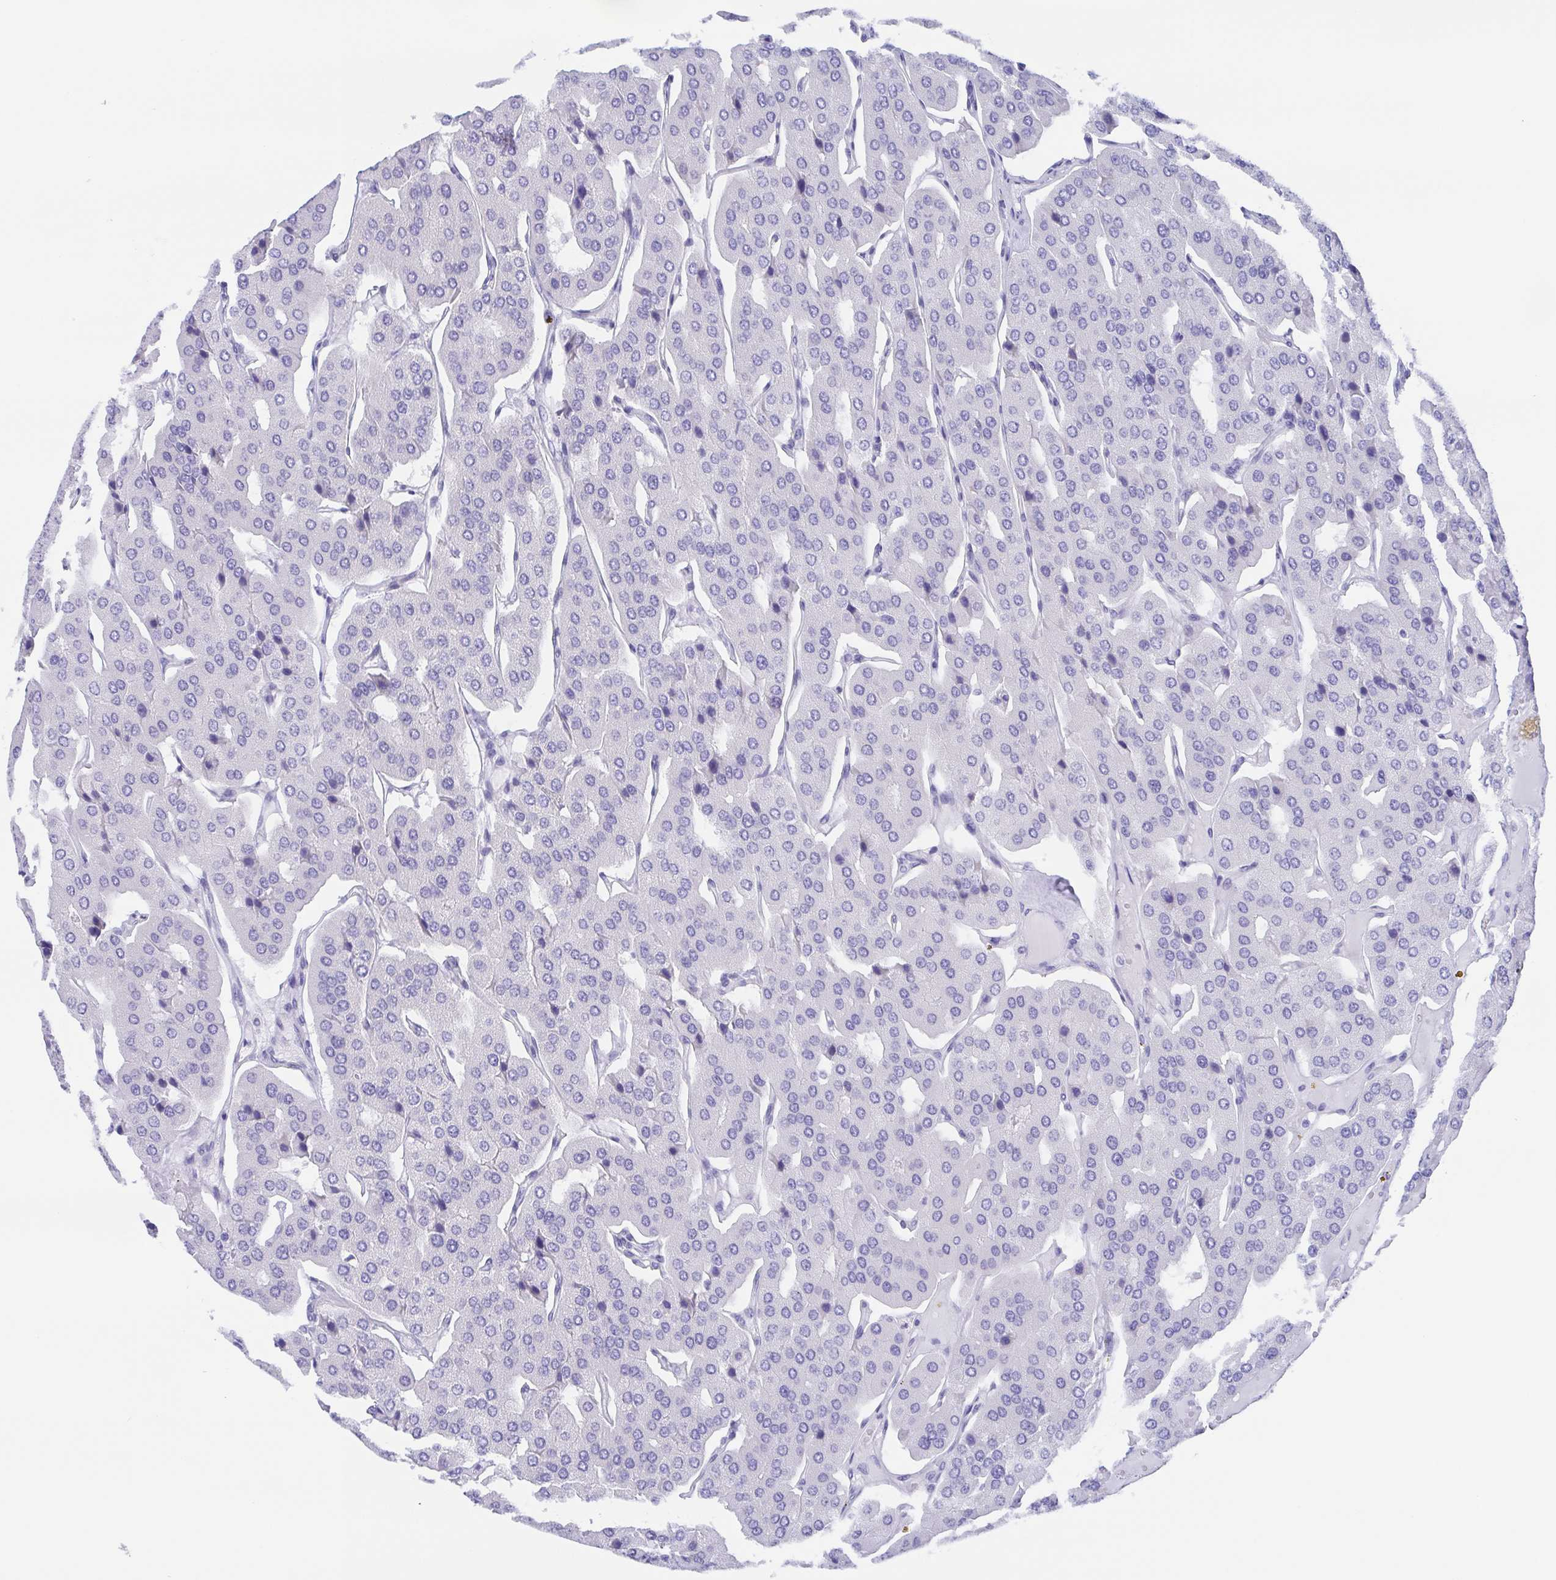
{"staining": {"intensity": "negative", "quantity": "none", "location": "none"}, "tissue": "parathyroid gland", "cell_type": "Glandular cells", "image_type": "normal", "snomed": [{"axis": "morphology", "description": "Normal tissue, NOS"}, {"axis": "morphology", "description": "Adenoma, NOS"}, {"axis": "topography", "description": "Parathyroid gland"}], "caption": "Immunohistochemistry (IHC) photomicrograph of benign parathyroid gland: parathyroid gland stained with DAB (3,3'-diaminobenzidine) reveals no significant protein staining in glandular cells. The staining is performed using DAB (3,3'-diaminobenzidine) brown chromogen with nuclei counter-stained in using hematoxylin.", "gene": "MUCL3", "patient": {"sex": "female", "age": 86}}